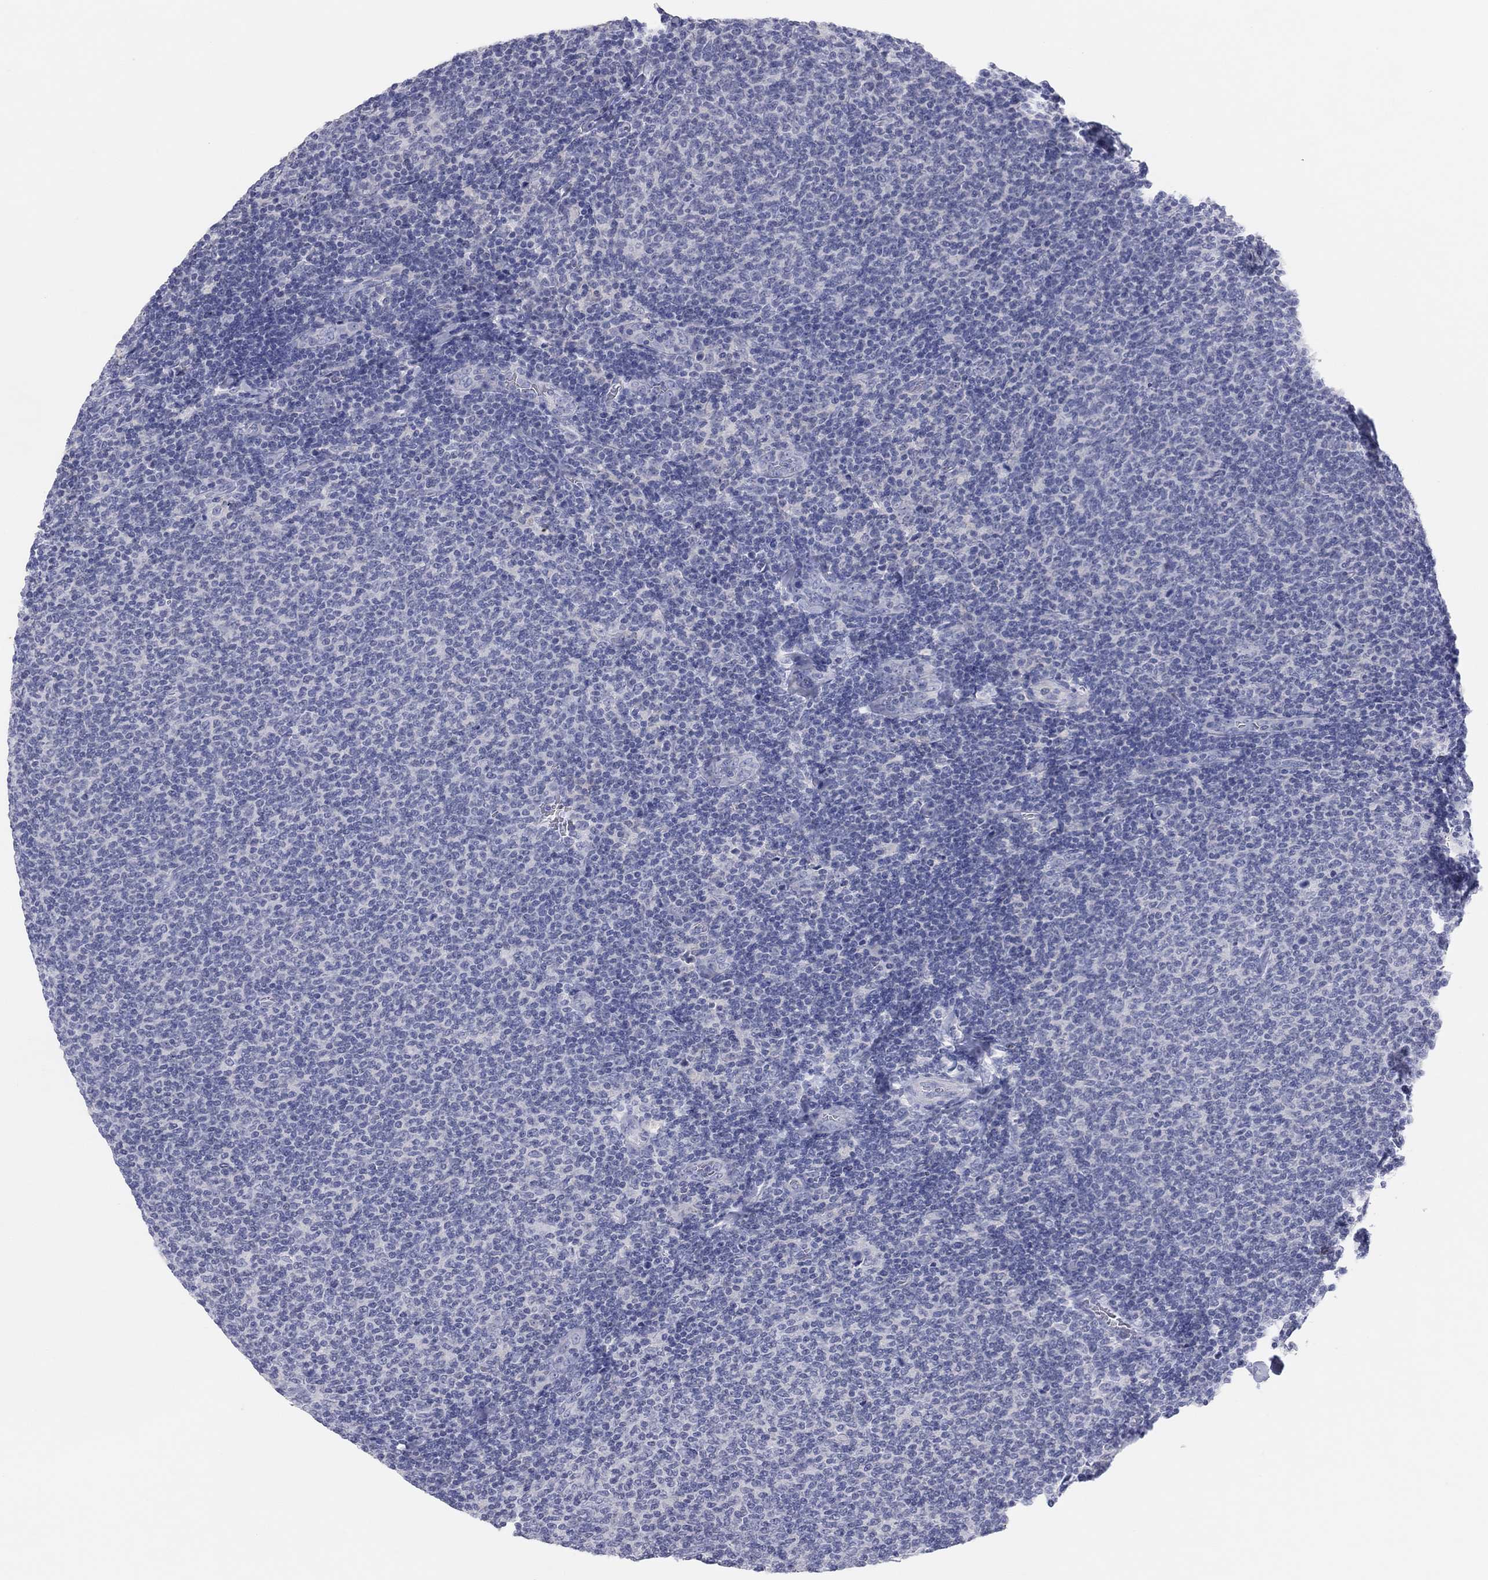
{"staining": {"intensity": "negative", "quantity": "none", "location": "none"}, "tissue": "lymphoma", "cell_type": "Tumor cells", "image_type": "cancer", "snomed": [{"axis": "morphology", "description": "Malignant lymphoma, non-Hodgkin's type, Low grade"}, {"axis": "topography", "description": "Lymph node"}], "caption": "Tumor cells show no significant protein positivity in low-grade malignant lymphoma, non-Hodgkin's type.", "gene": "CPNE6", "patient": {"sex": "male", "age": 52}}